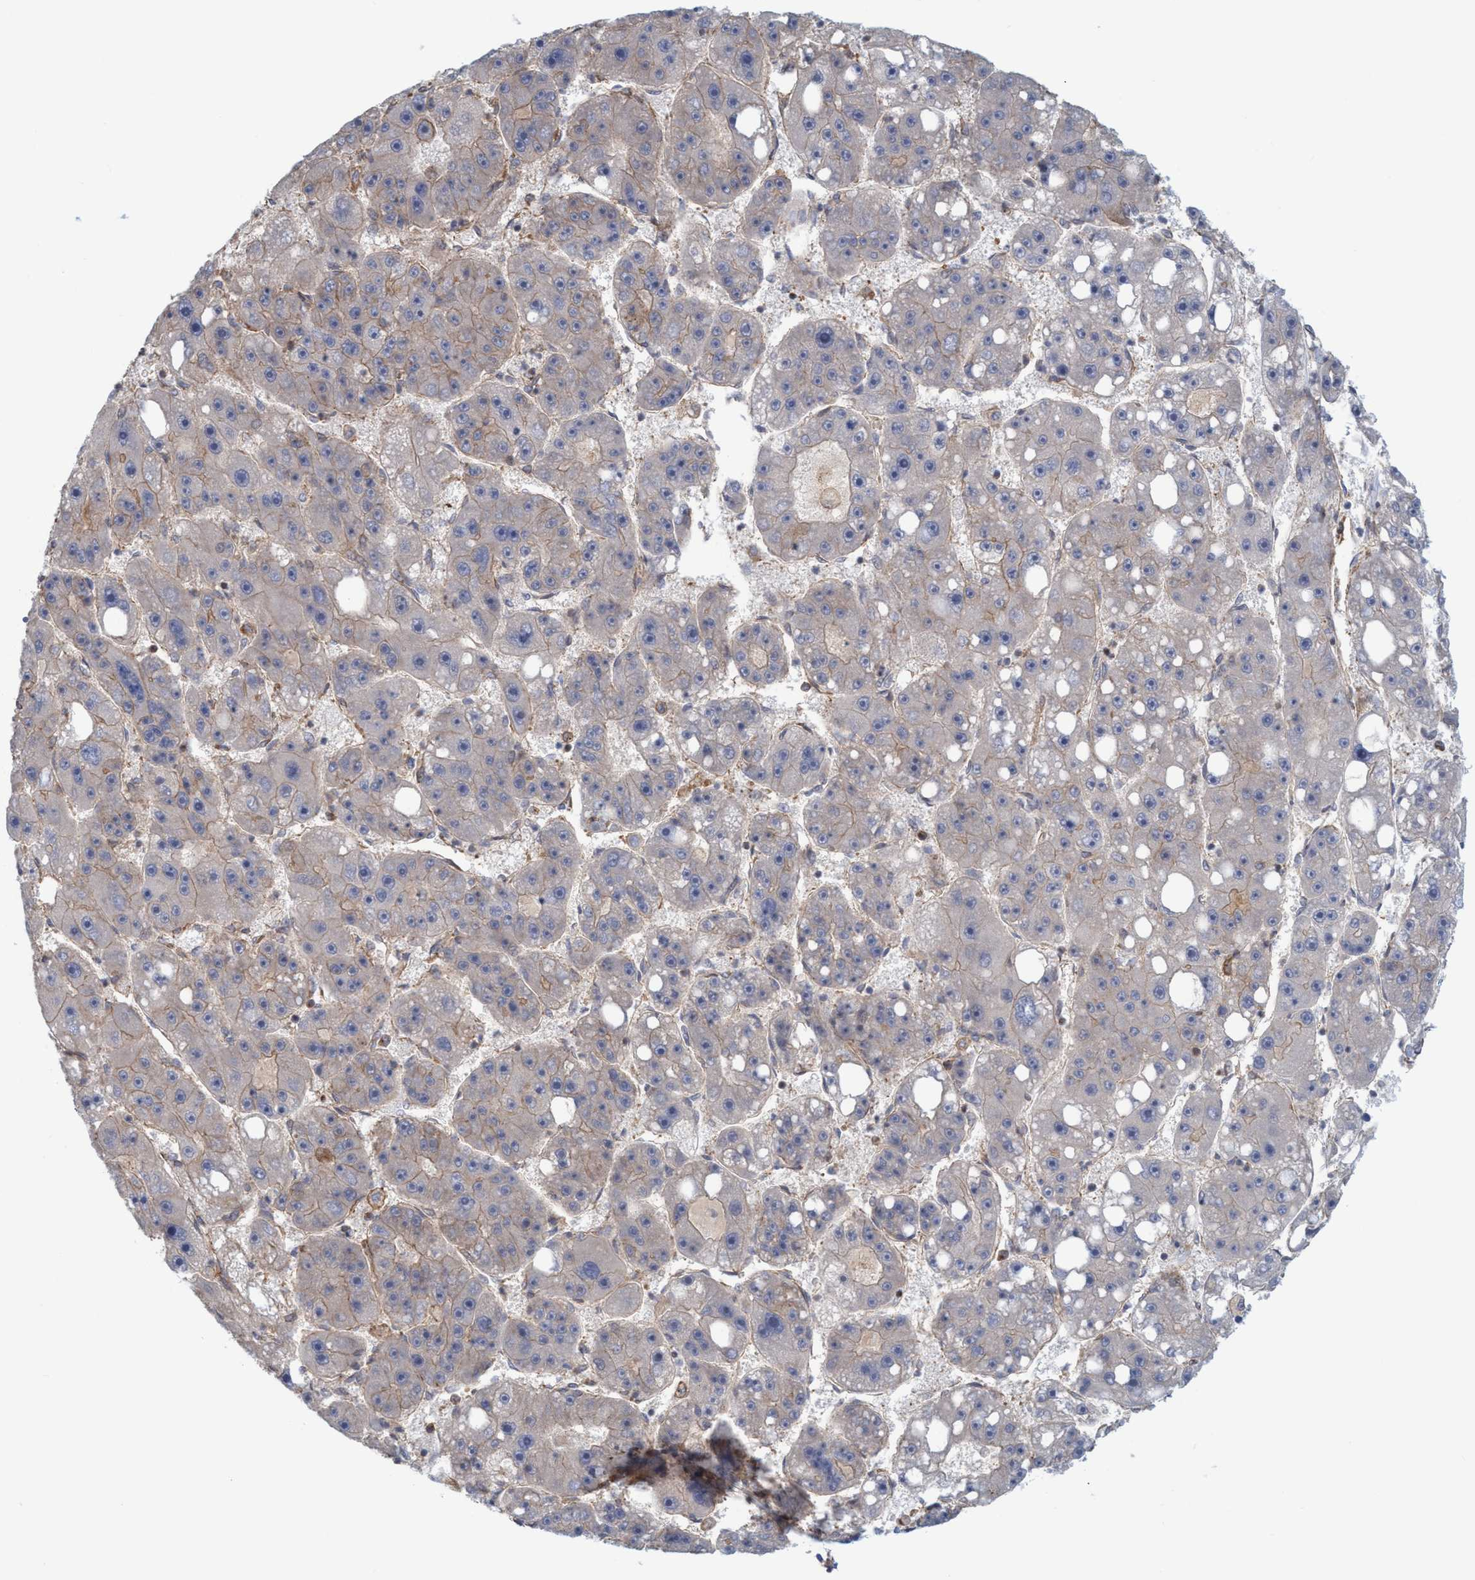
{"staining": {"intensity": "negative", "quantity": "none", "location": "none"}, "tissue": "liver cancer", "cell_type": "Tumor cells", "image_type": "cancer", "snomed": [{"axis": "morphology", "description": "Carcinoma, Hepatocellular, NOS"}, {"axis": "topography", "description": "Liver"}], "caption": "Micrograph shows no significant protein staining in tumor cells of hepatocellular carcinoma (liver).", "gene": "SPECC1", "patient": {"sex": "female", "age": 61}}